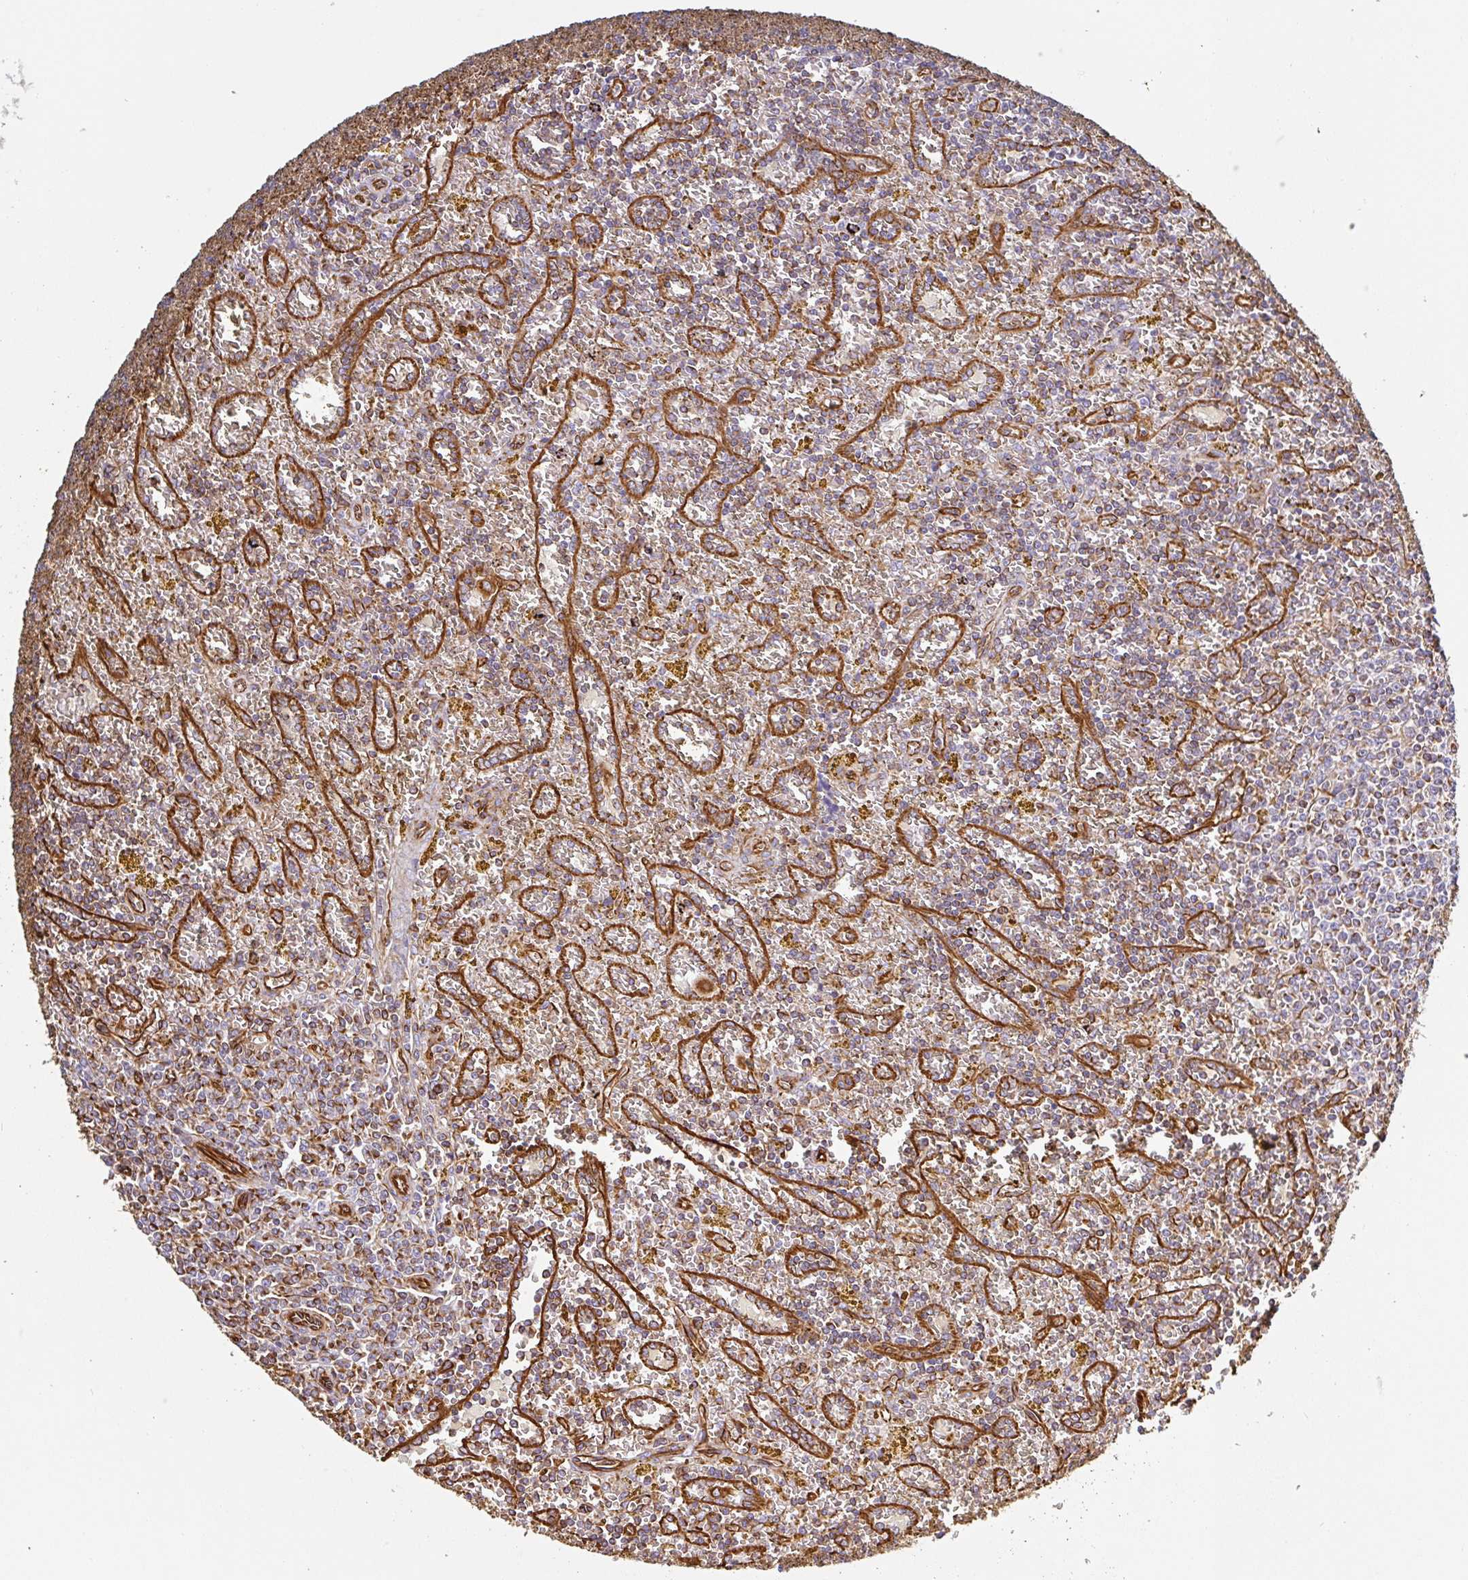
{"staining": {"intensity": "negative", "quantity": "none", "location": "none"}, "tissue": "lymphoma", "cell_type": "Tumor cells", "image_type": "cancer", "snomed": [{"axis": "morphology", "description": "Malignant lymphoma, non-Hodgkin's type, Low grade"}, {"axis": "topography", "description": "Spleen"}, {"axis": "topography", "description": "Lymph node"}], "caption": "Histopathology image shows no protein staining in tumor cells of lymphoma tissue.", "gene": "PPFIA1", "patient": {"sex": "female", "age": 66}}